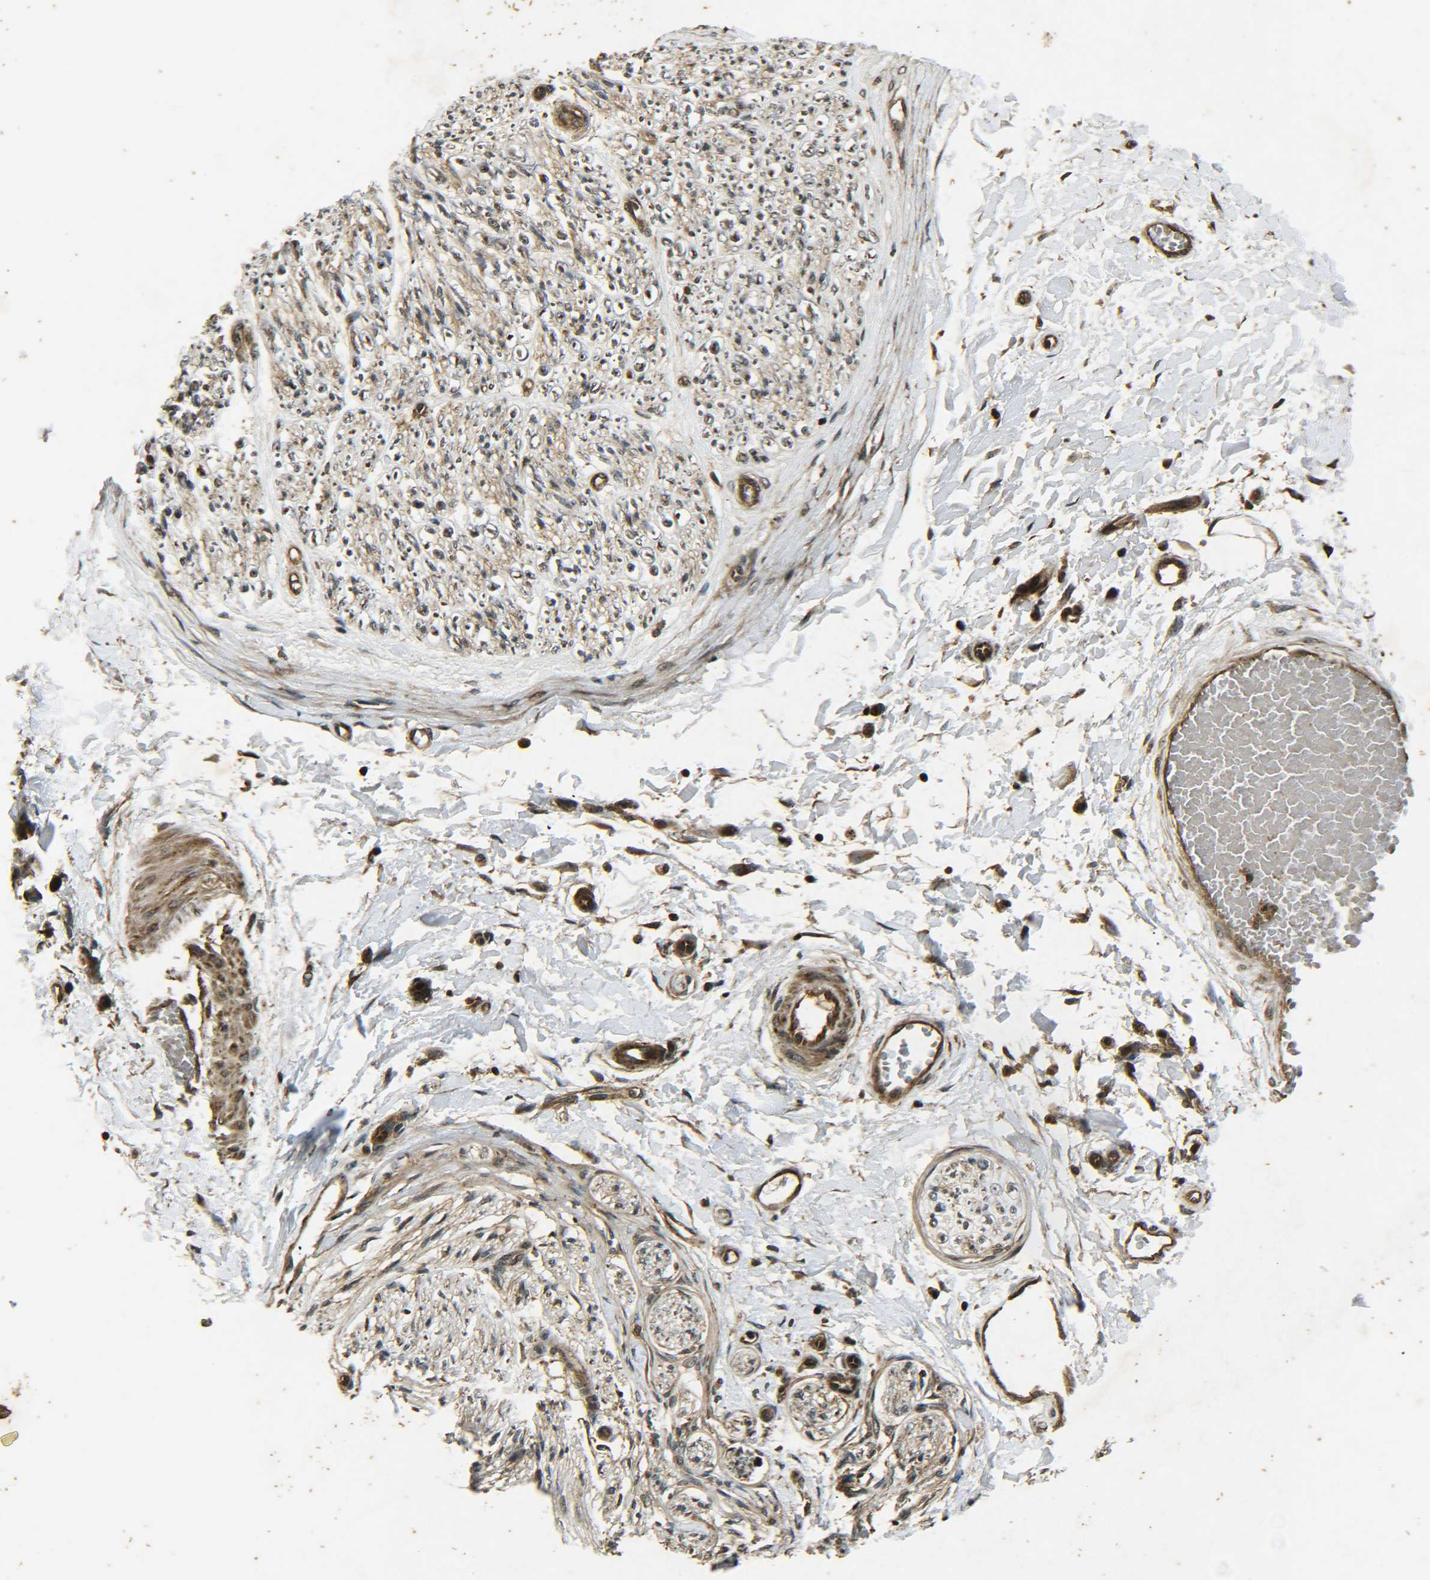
{"staining": {"intensity": "weak", "quantity": "25%-75%", "location": "cytoplasmic/membranous"}, "tissue": "adipose tissue", "cell_type": "Adipocytes", "image_type": "normal", "snomed": [{"axis": "morphology", "description": "Normal tissue, NOS"}, {"axis": "morphology", "description": "Squamous cell carcinoma, NOS"}, {"axis": "topography", "description": "Skin"}, {"axis": "topography", "description": "Peripheral nerve tissue"}], "caption": "Adipocytes exhibit low levels of weak cytoplasmic/membranous positivity in about 25%-75% of cells in normal adipose tissue. The staining was performed using DAB (3,3'-diaminobenzidine) to visualize the protein expression in brown, while the nuclei were stained in blue with hematoxylin (Magnification: 20x).", "gene": "PLK2", "patient": {"sex": "male", "age": 83}}